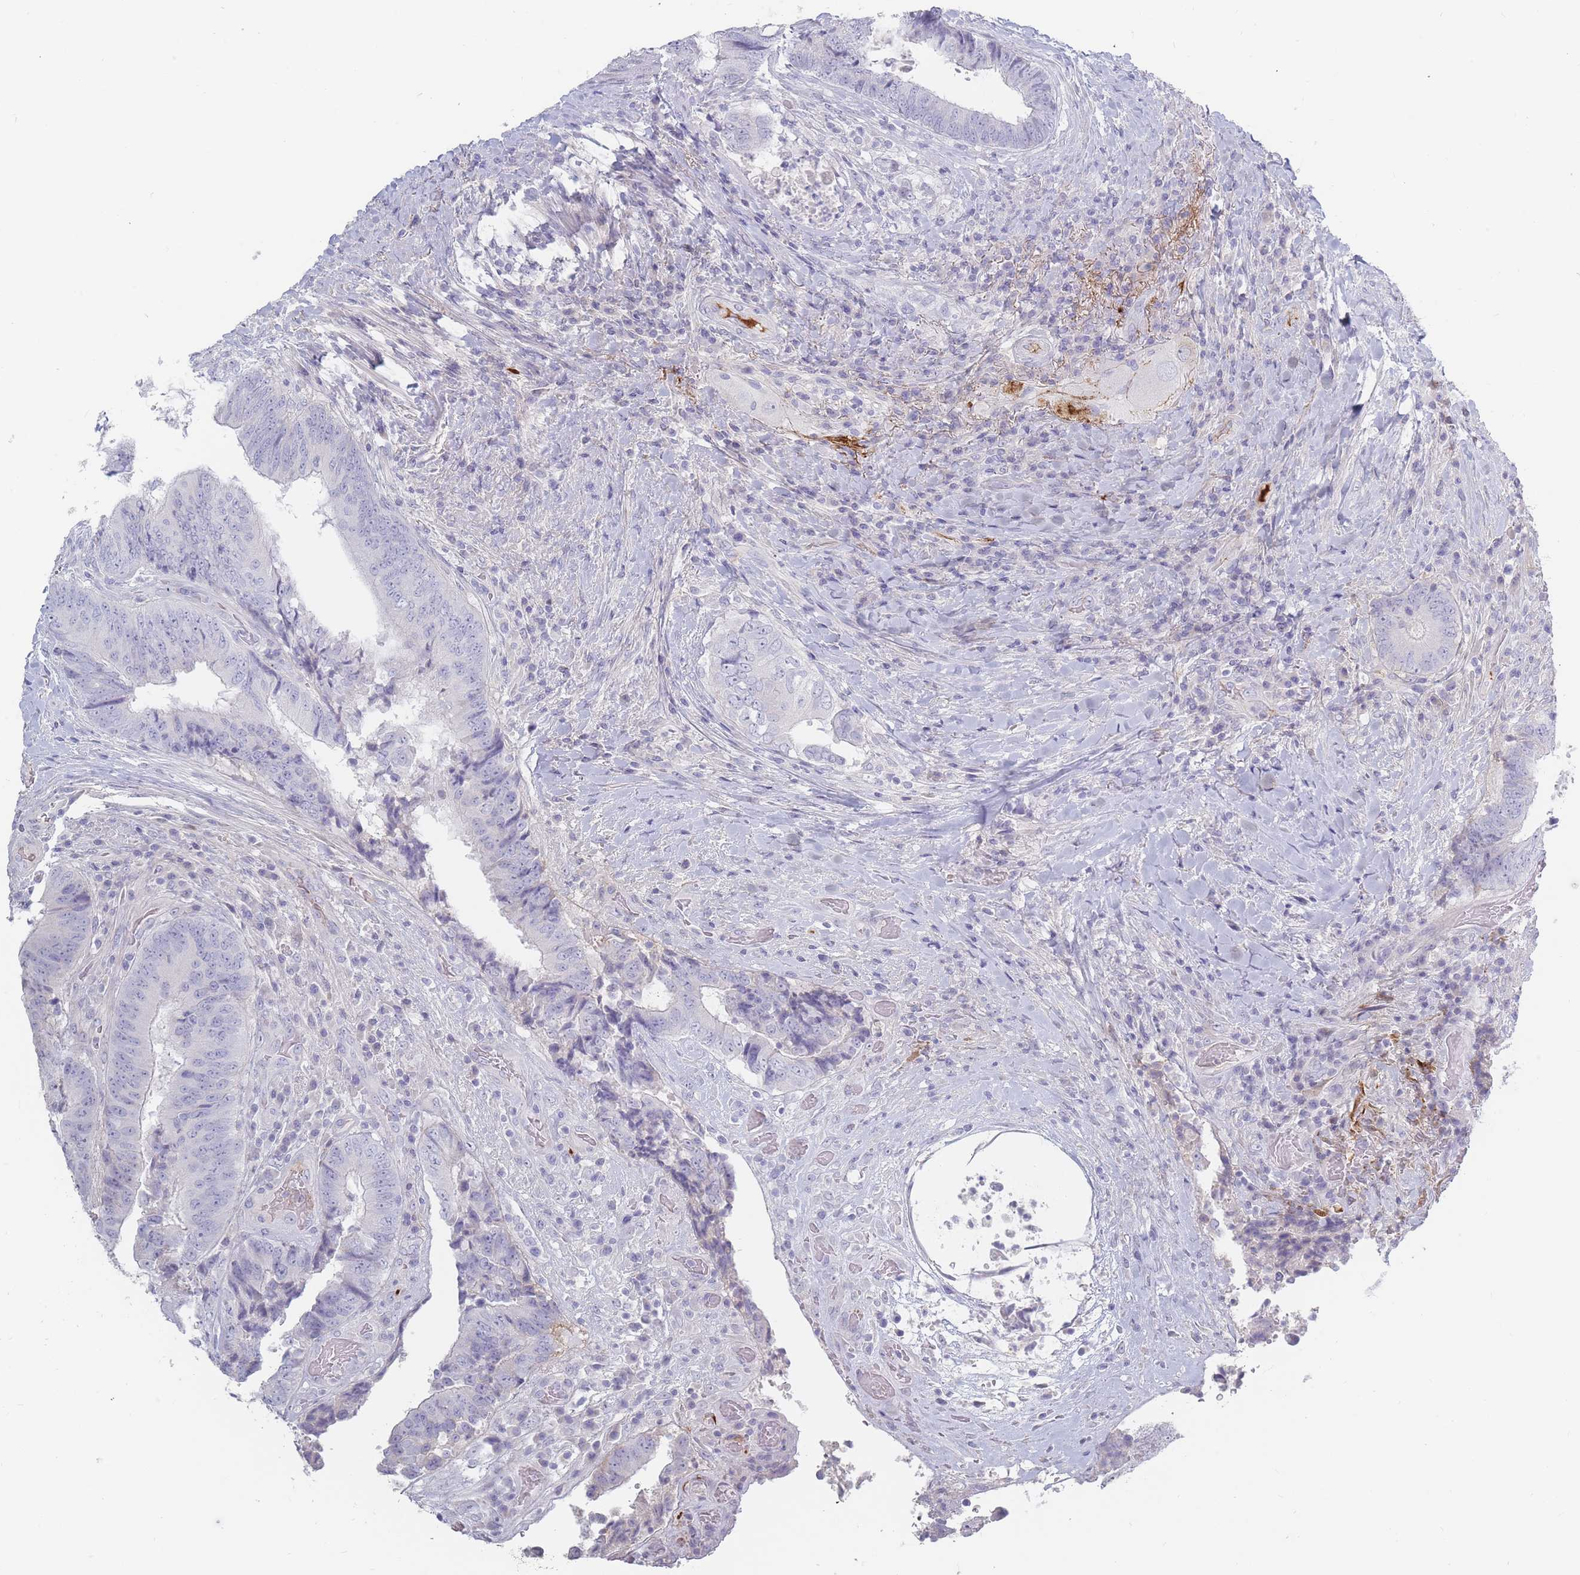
{"staining": {"intensity": "negative", "quantity": "none", "location": "none"}, "tissue": "colorectal cancer", "cell_type": "Tumor cells", "image_type": "cancer", "snomed": [{"axis": "morphology", "description": "Adenocarcinoma, NOS"}, {"axis": "topography", "description": "Rectum"}], "caption": "Adenocarcinoma (colorectal) was stained to show a protein in brown. There is no significant positivity in tumor cells.", "gene": "PRG4", "patient": {"sex": "male", "age": 72}}